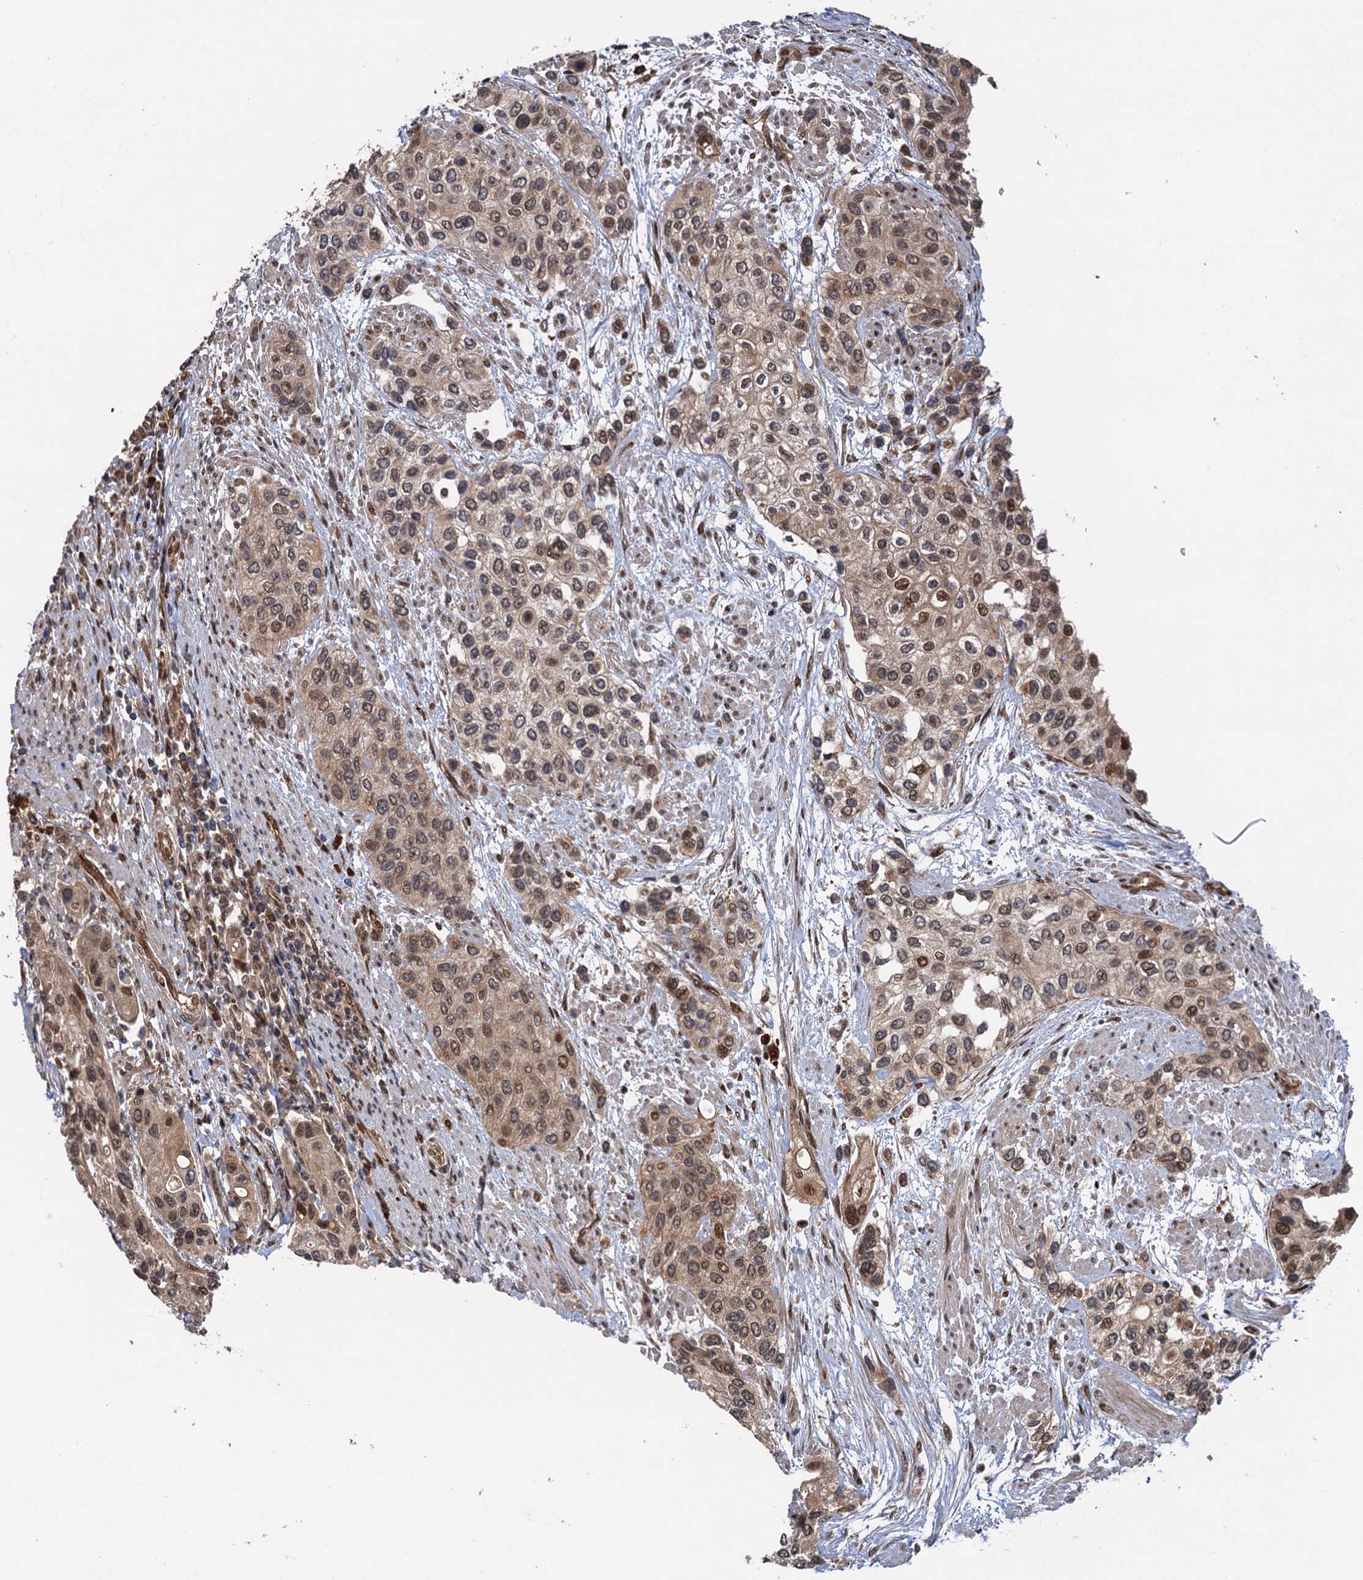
{"staining": {"intensity": "moderate", "quantity": "25%-75%", "location": "cytoplasmic/membranous,nuclear"}, "tissue": "urothelial cancer", "cell_type": "Tumor cells", "image_type": "cancer", "snomed": [{"axis": "morphology", "description": "Normal tissue, NOS"}, {"axis": "morphology", "description": "Urothelial carcinoma, High grade"}, {"axis": "topography", "description": "Vascular tissue"}, {"axis": "topography", "description": "Urinary bladder"}], "caption": "Protein expression analysis of human urothelial carcinoma (high-grade) reveals moderate cytoplasmic/membranous and nuclear positivity in about 25%-75% of tumor cells.", "gene": "CDC23", "patient": {"sex": "female", "age": 56}}